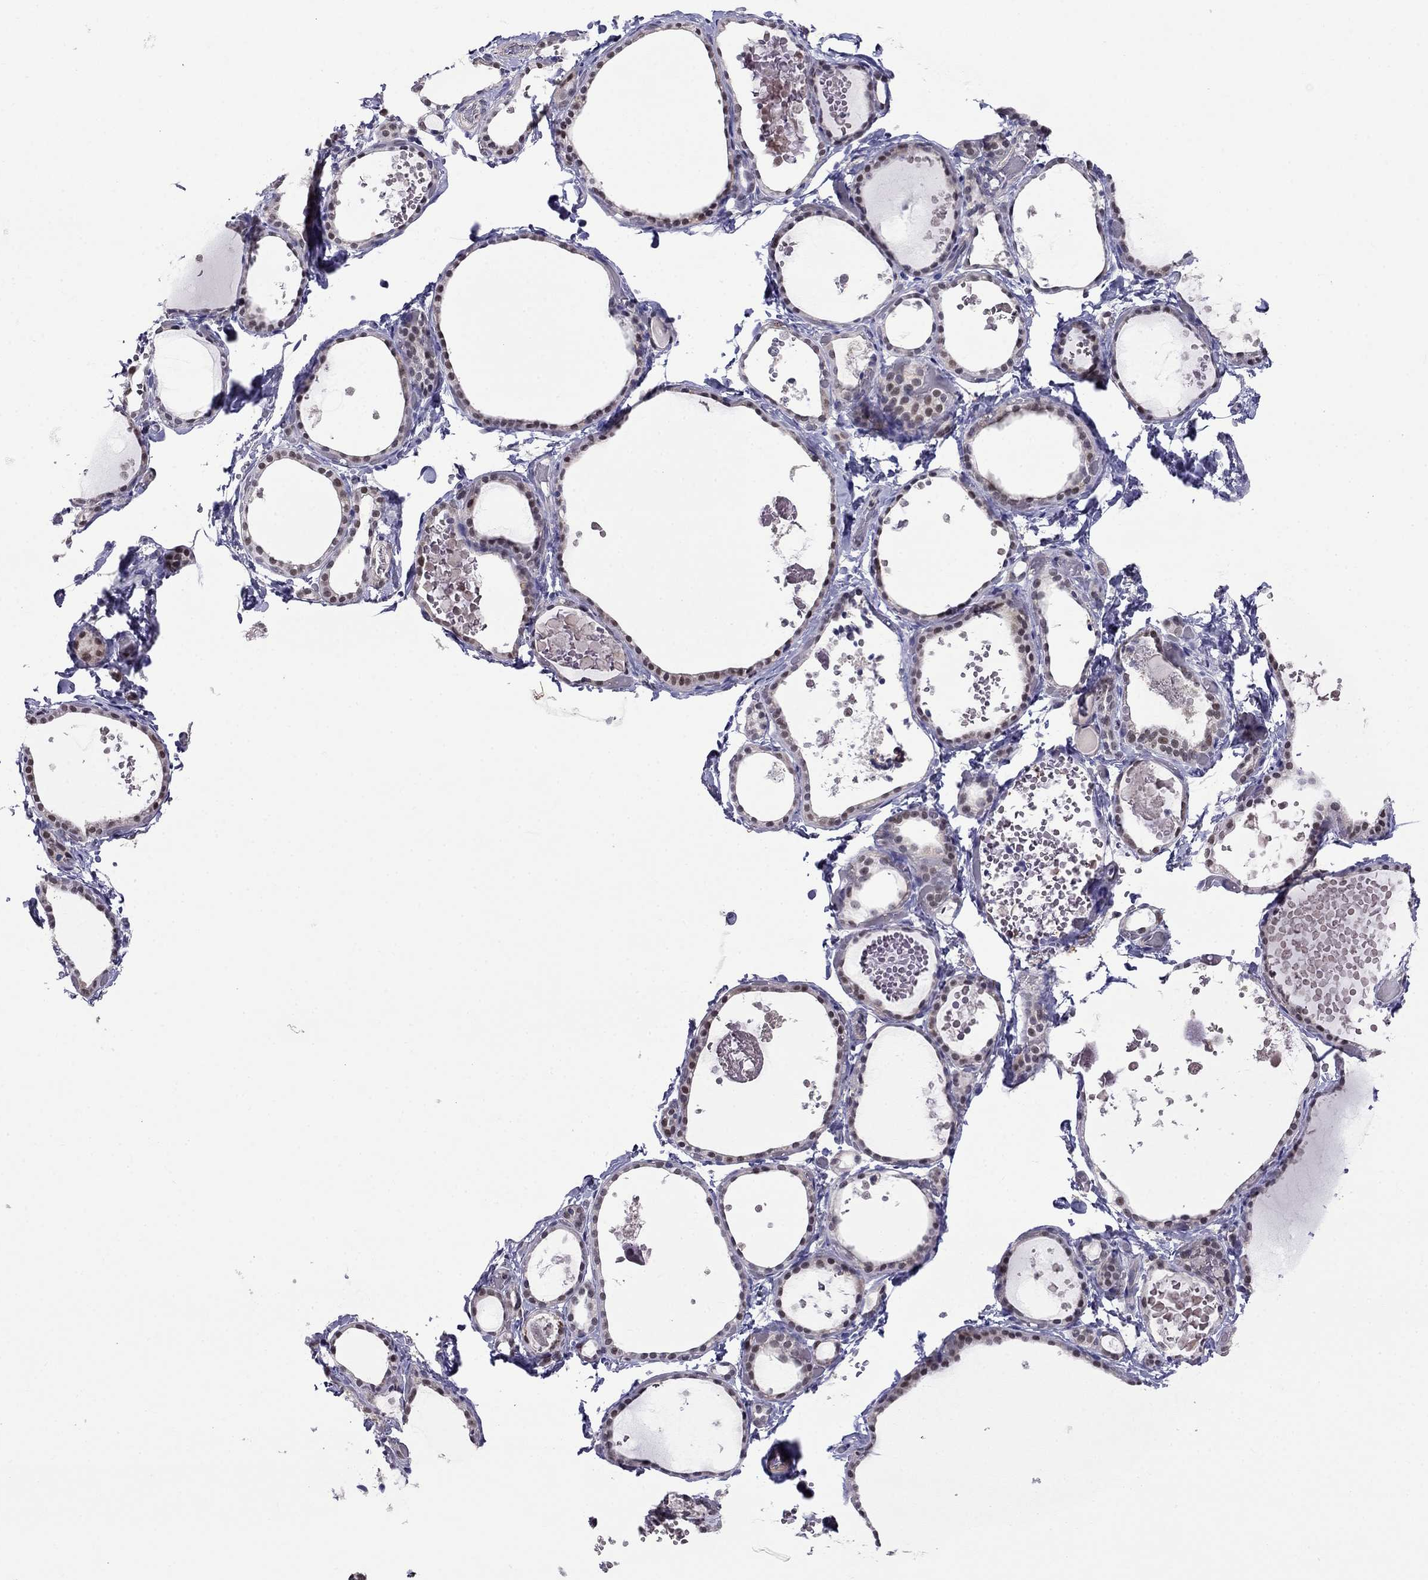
{"staining": {"intensity": "moderate", "quantity": "<25%", "location": "nuclear"}, "tissue": "thyroid gland", "cell_type": "Glandular cells", "image_type": "normal", "snomed": [{"axis": "morphology", "description": "Normal tissue, NOS"}, {"axis": "topography", "description": "Thyroid gland"}], "caption": "Immunohistochemical staining of unremarkable thyroid gland demonstrates low levels of moderate nuclear staining in about <25% of glandular cells.", "gene": "LRRC39", "patient": {"sex": "female", "age": 56}}